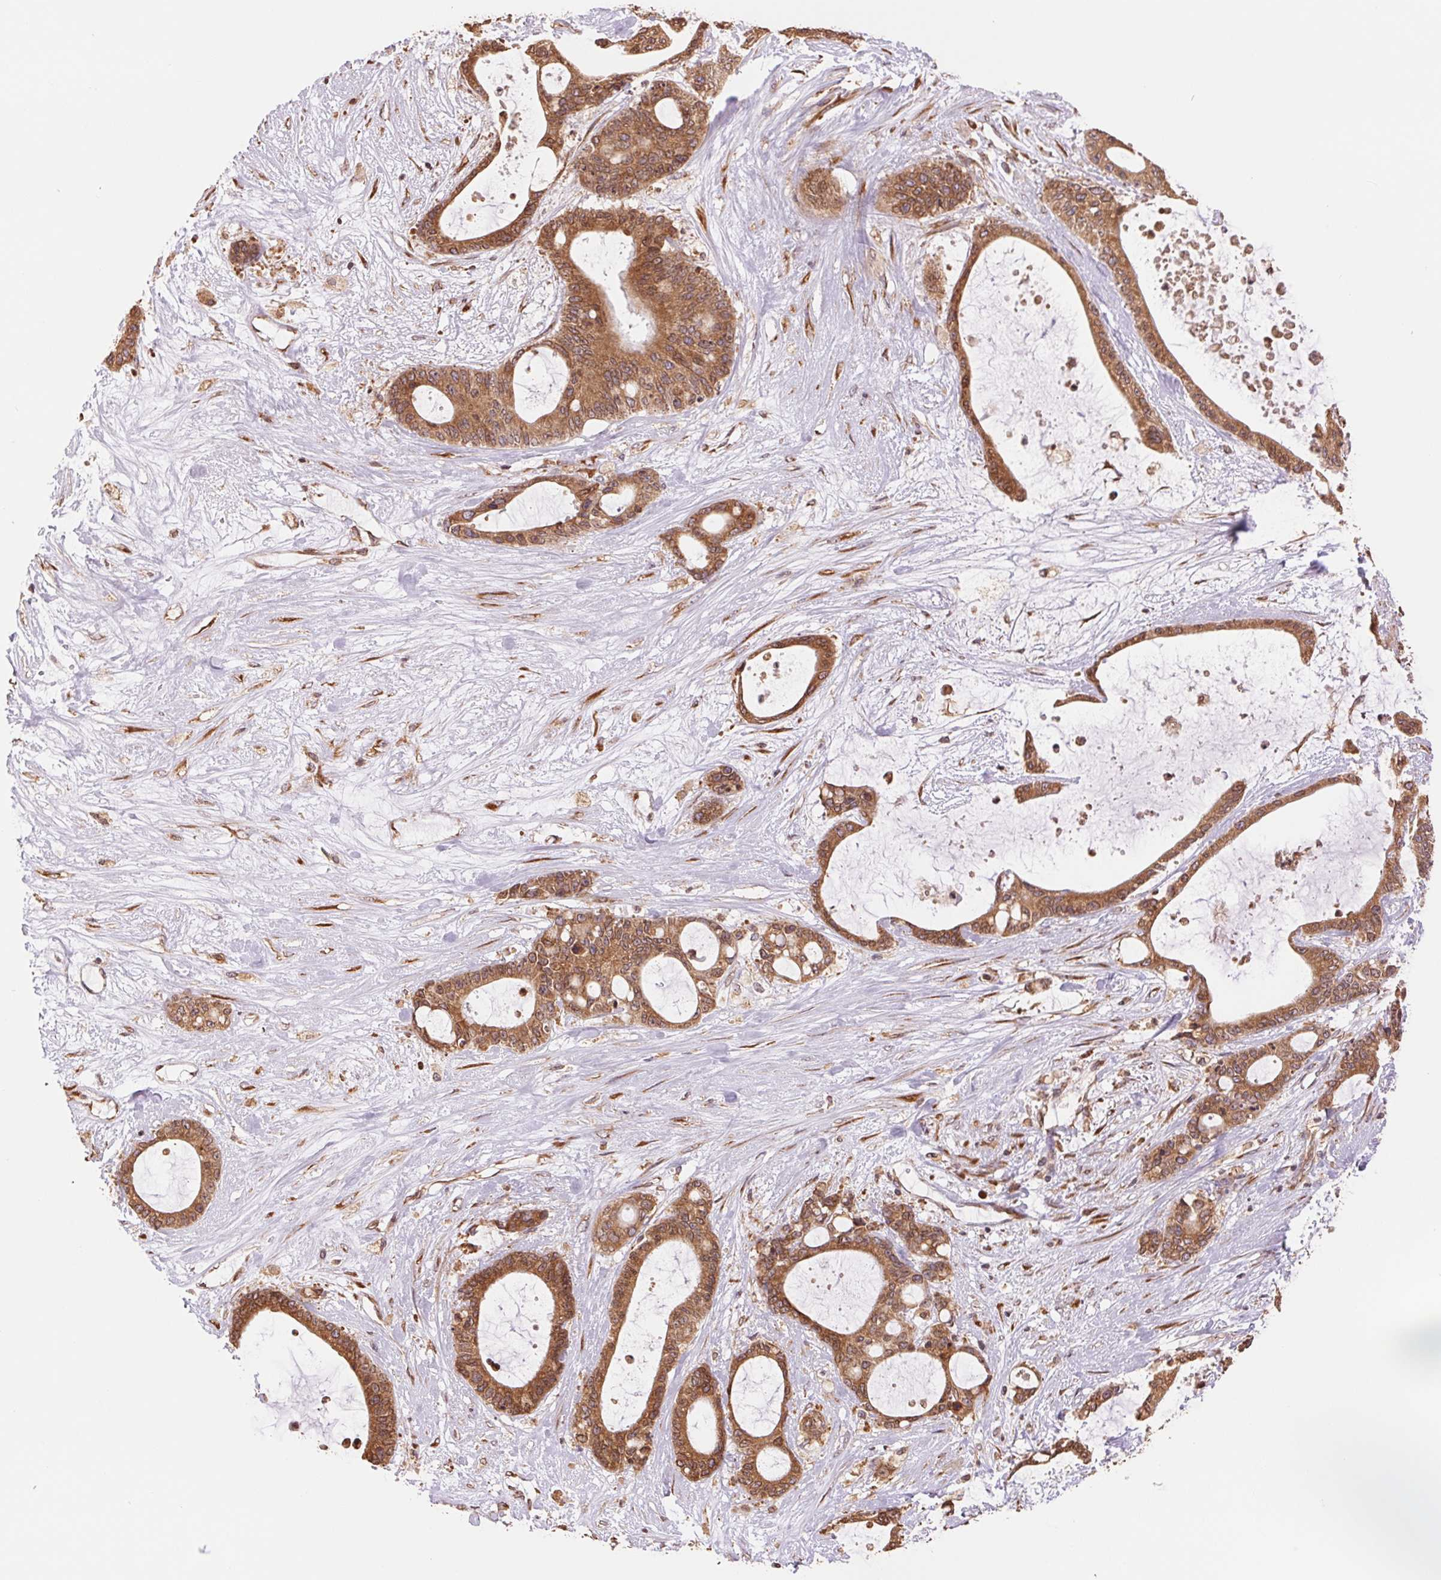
{"staining": {"intensity": "moderate", "quantity": ">75%", "location": "cytoplasmic/membranous"}, "tissue": "liver cancer", "cell_type": "Tumor cells", "image_type": "cancer", "snomed": [{"axis": "morphology", "description": "Normal tissue, NOS"}, {"axis": "morphology", "description": "Cholangiocarcinoma"}, {"axis": "topography", "description": "Liver"}, {"axis": "topography", "description": "Peripheral nerve tissue"}], "caption": "The image demonstrates staining of liver cholangiocarcinoma, revealing moderate cytoplasmic/membranous protein staining (brown color) within tumor cells.", "gene": "RPN1", "patient": {"sex": "female", "age": 73}}